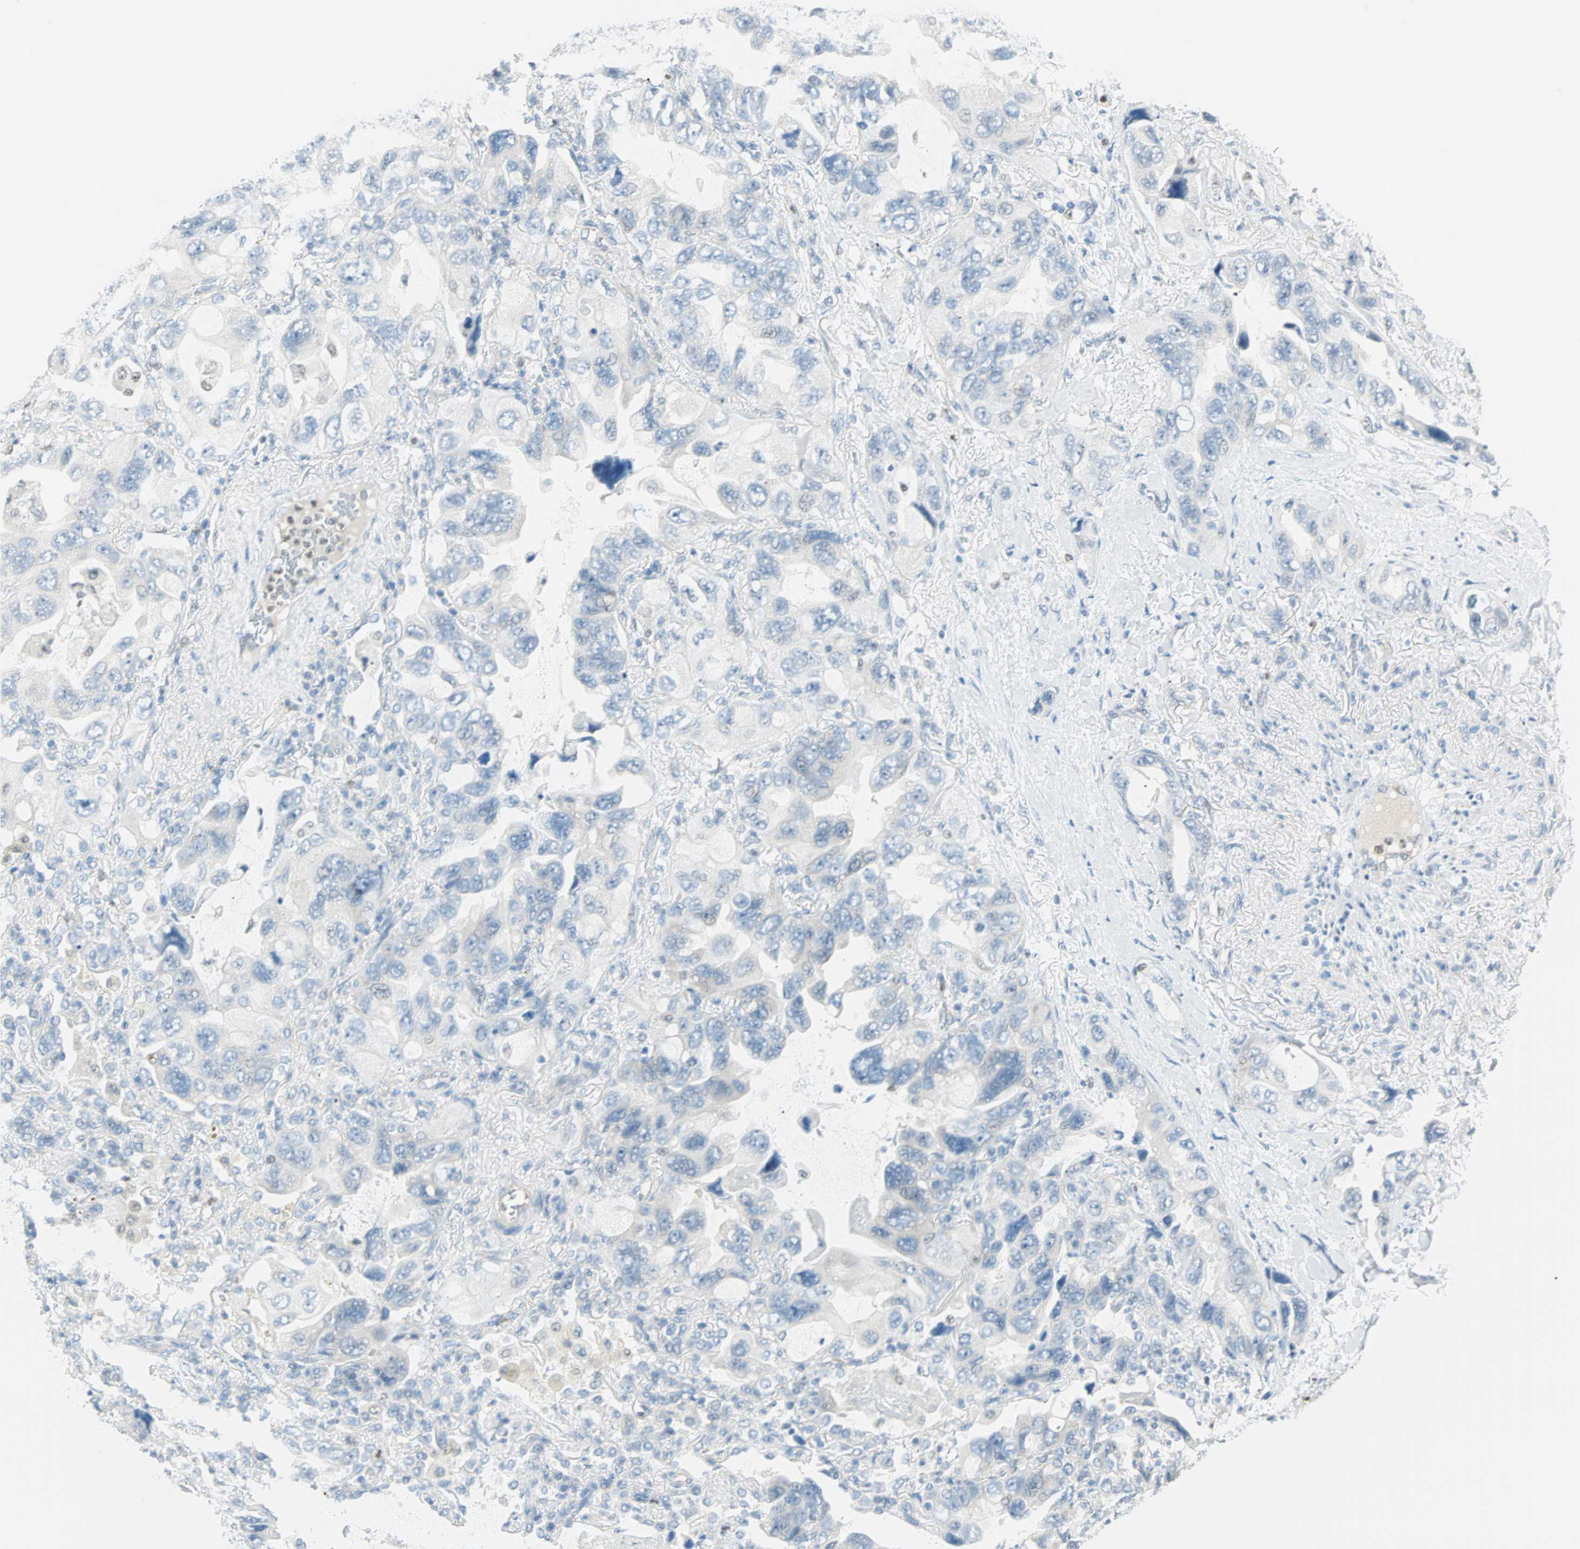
{"staining": {"intensity": "negative", "quantity": "none", "location": "none"}, "tissue": "lung cancer", "cell_type": "Tumor cells", "image_type": "cancer", "snomed": [{"axis": "morphology", "description": "Squamous cell carcinoma, NOS"}, {"axis": "topography", "description": "Lung"}], "caption": "The photomicrograph shows no staining of tumor cells in squamous cell carcinoma (lung).", "gene": "MLLT10", "patient": {"sex": "female", "age": 73}}